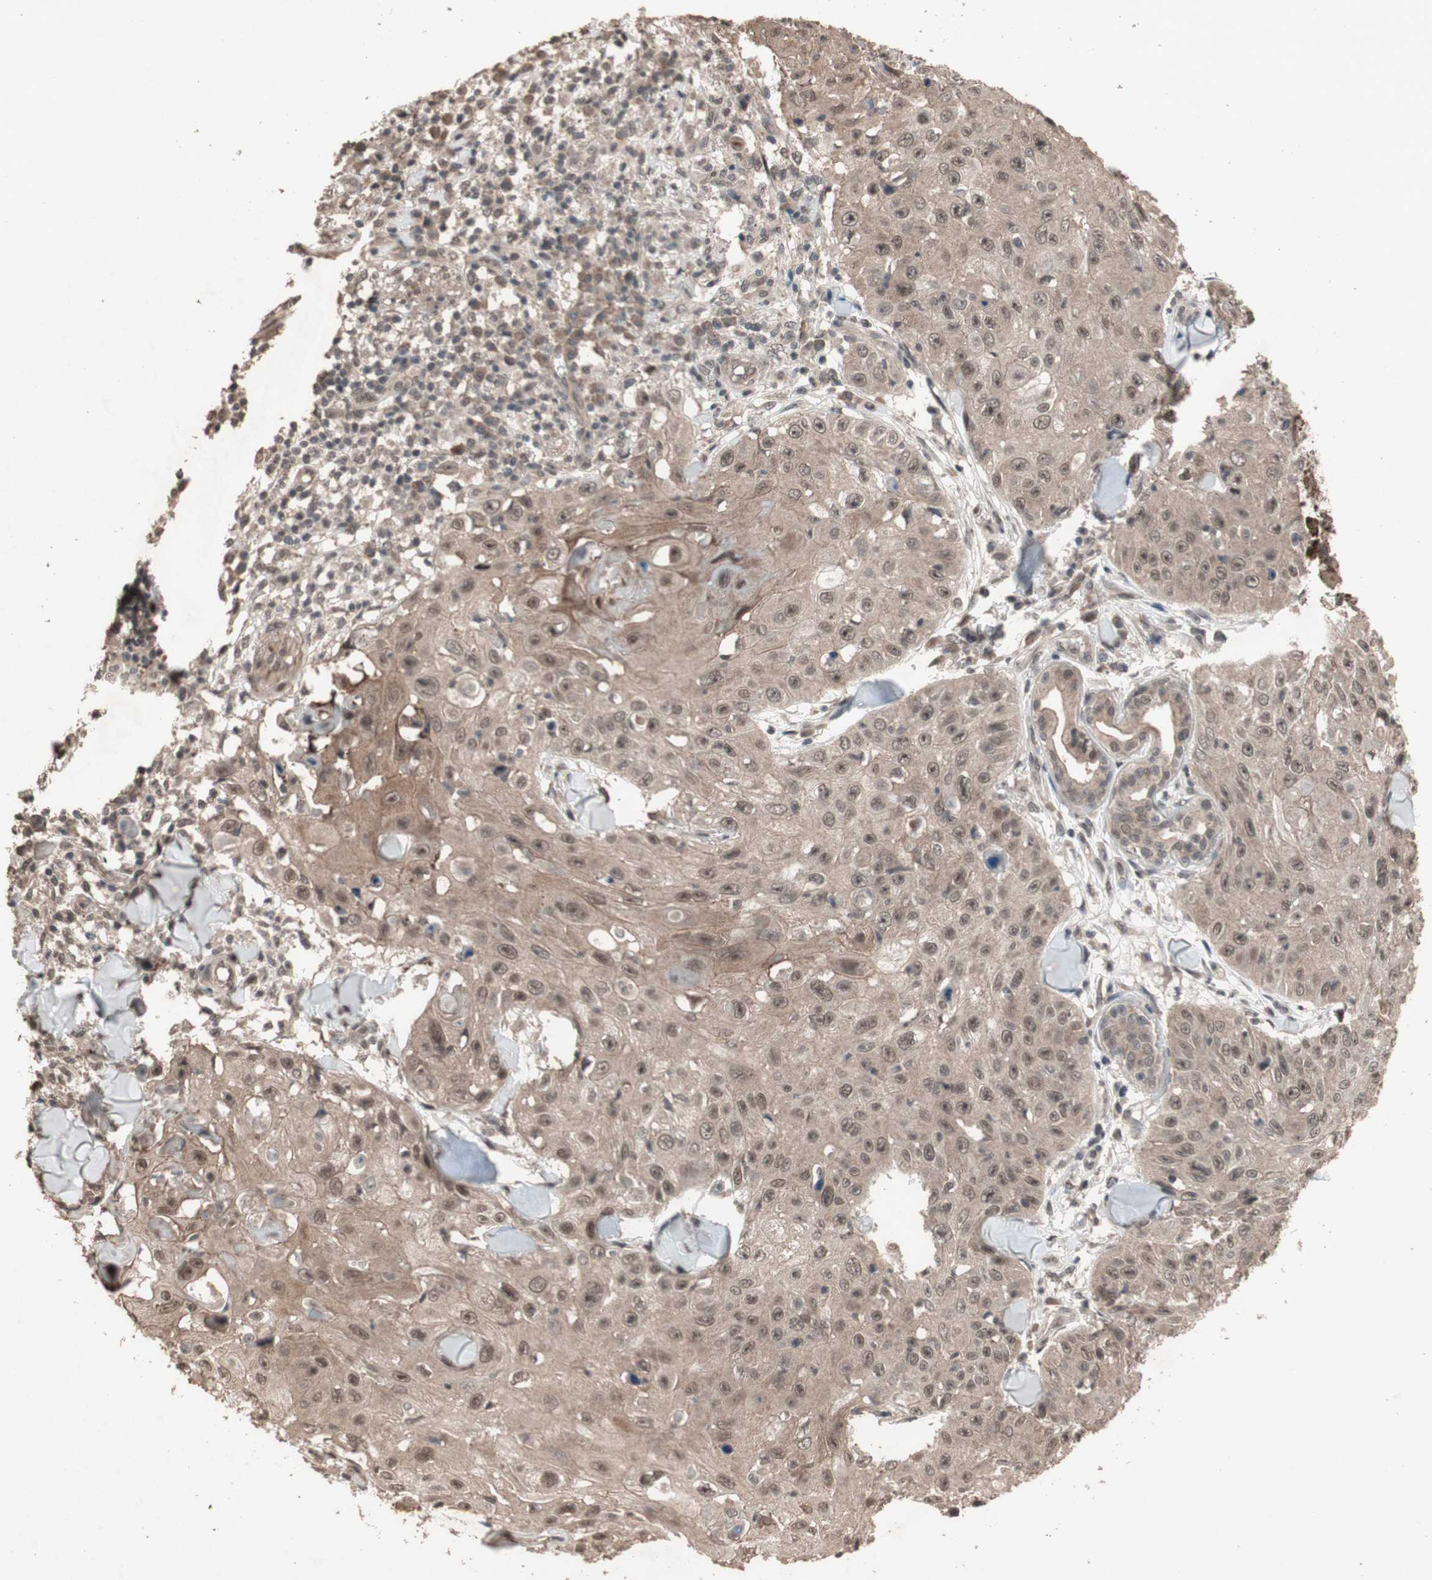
{"staining": {"intensity": "moderate", "quantity": ">75%", "location": "cytoplasmic/membranous,nuclear"}, "tissue": "skin cancer", "cell_type": "Tumor cells", "image_type": "cancer", "snomed": [{"axis": "morphology", "description": "Squamous cell carcinoma, NOS"}, {"axis": "topography", "description": "Skin"}], "caption": "Tumor cells show medium levels of moderate cytoplasmic/membranous and nuclear expression in about >75% of cells in skin cancer.", "gene": "KANSL1", "patient": {"sex": "male", "age": 86}}